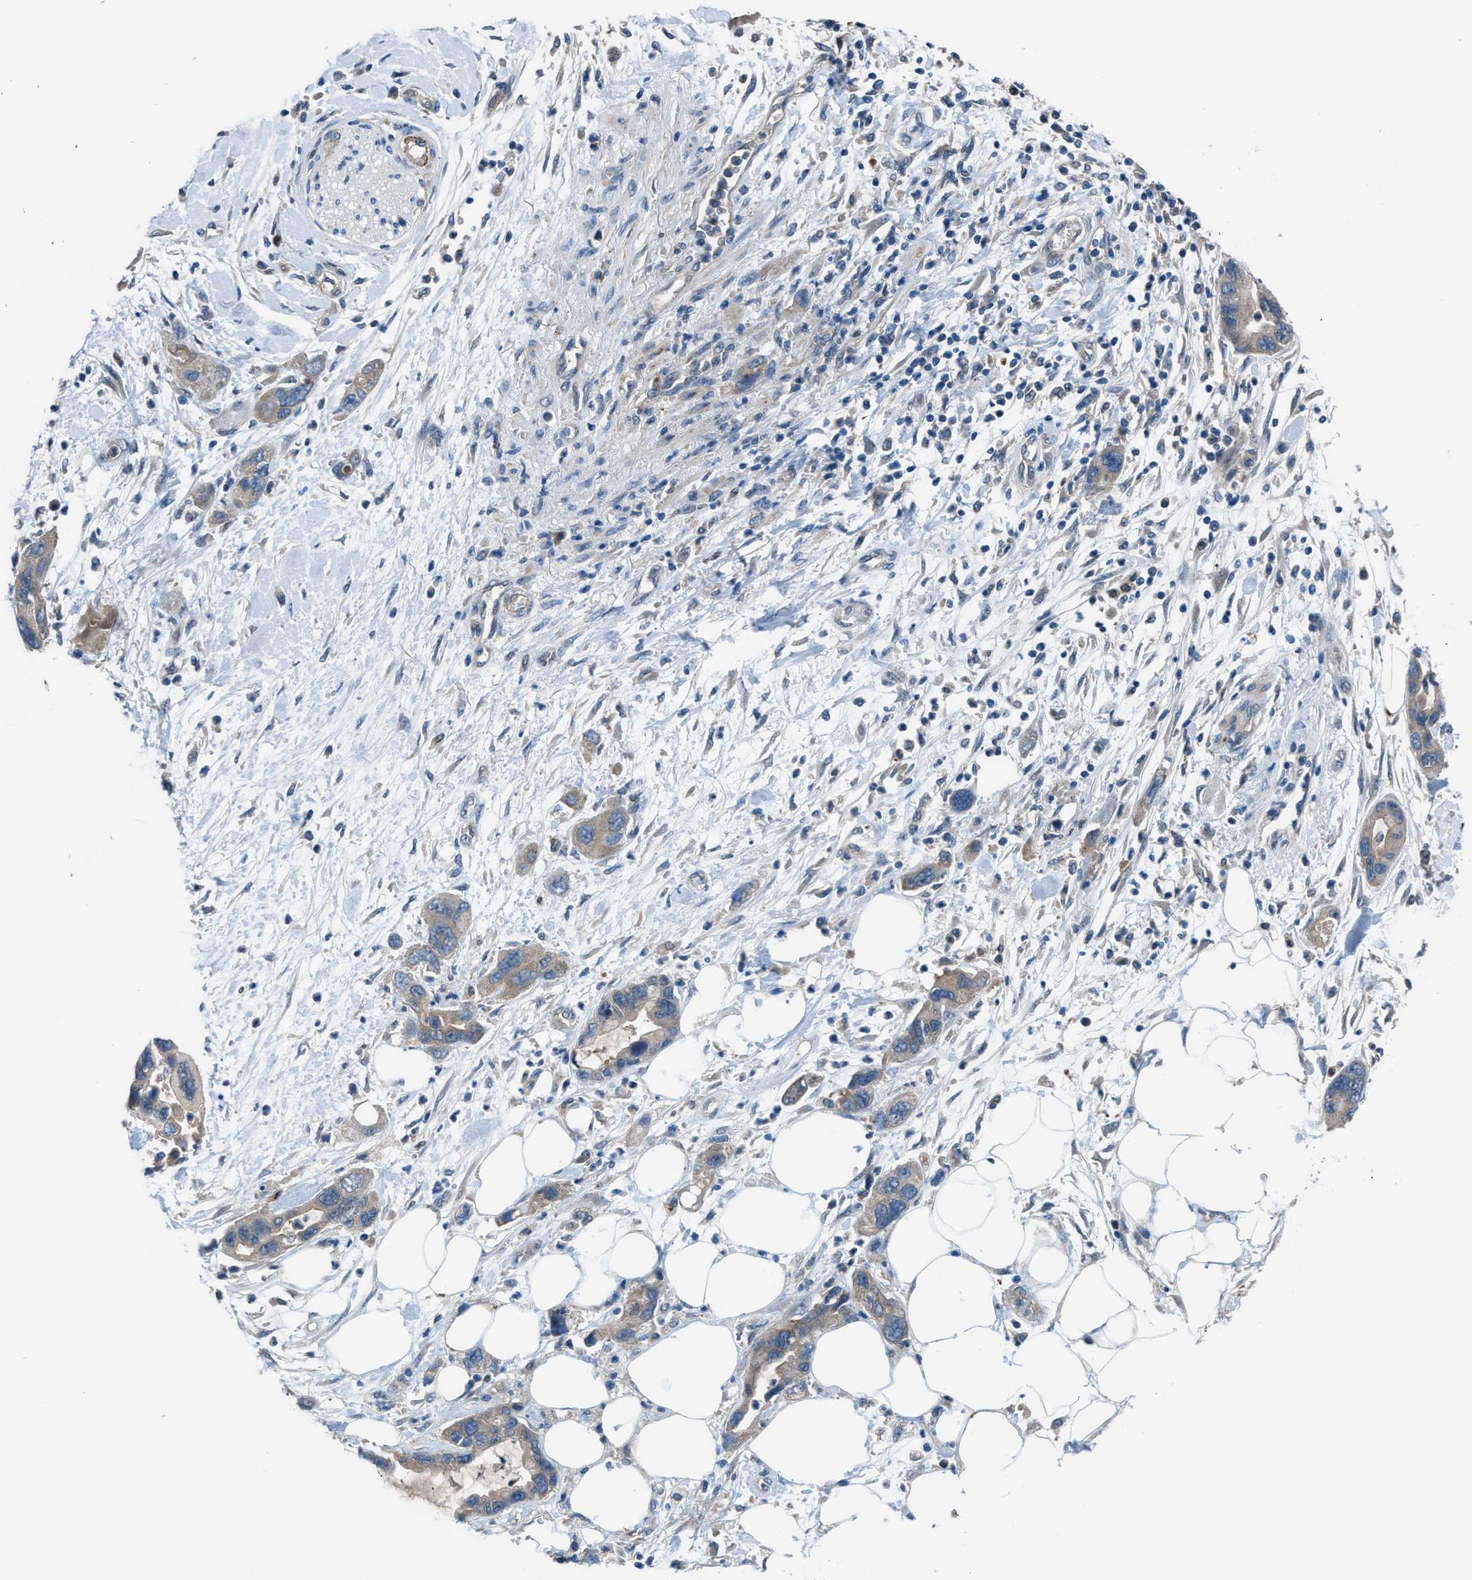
{"staining": {"intensity": "weak", "quantity": ">75%", "location": "cytoplasmic/membranous"}, "tissue": "pancreatic cancer", "cell_type": "Tumor cells", "image_type": "cancer", "snomed": [{"axis": "morphology", "description": "Normal tissue, NOS"}, {"axis": "morphology", "description": "Adenocarcinoma, NOS"}, {"axis": "topography", "description": "Pancreas"}], "caption": "Immunohistochemical staining of human pancreatic cancer shows weak cytoplasmic/membranous protein expression in approximately >75% of tumor cells.", "gene": "BAZ2B", "patient": {"sex": "female", "age": 71}}